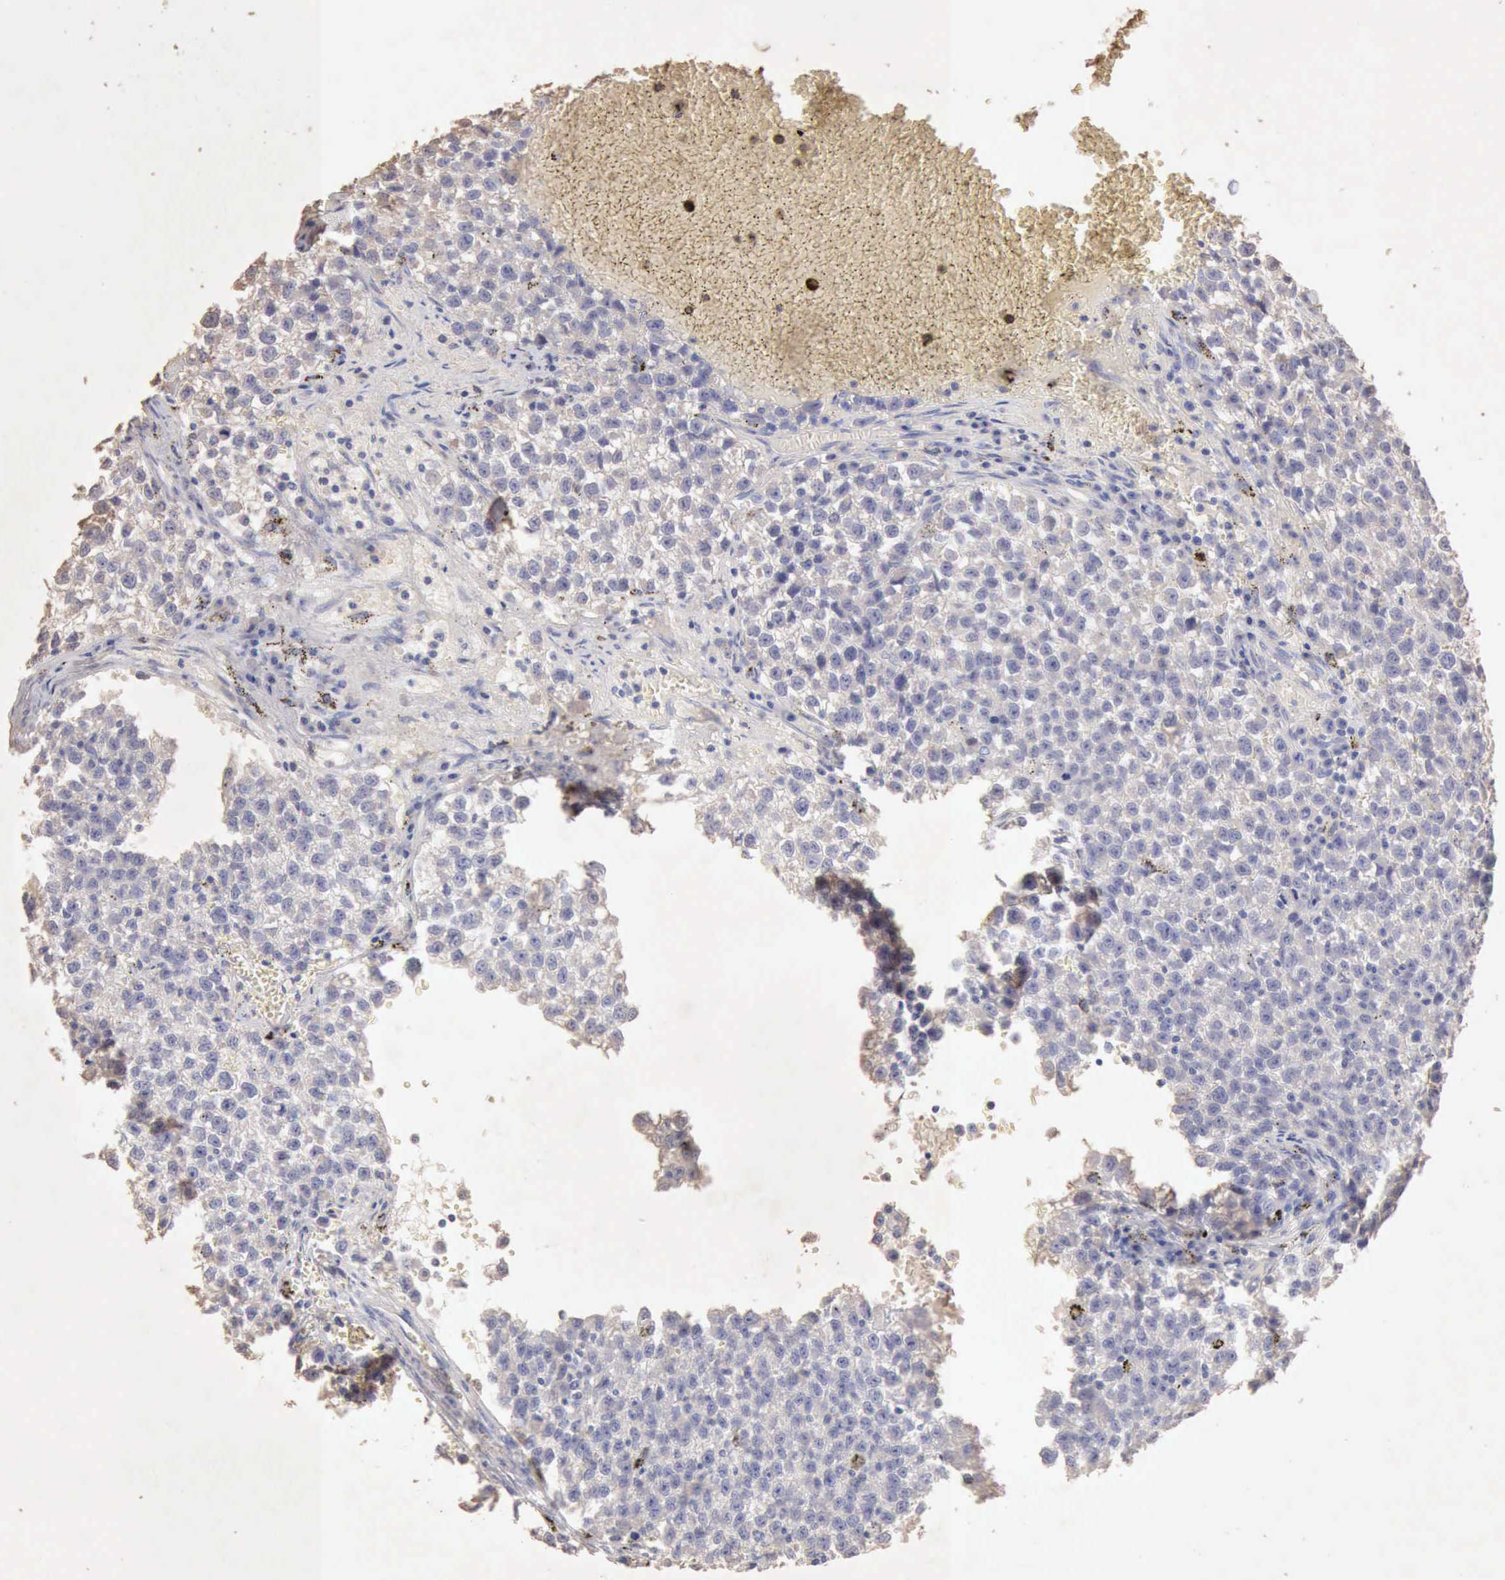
{"staining": {"intensity": "negative", "quantity": "none", "location": "none"}, "tissue": "testis cancer", "cell_type": "Tumor cells", "image_type": "cancer", "snomed": [{"axis": "morphology", "description": "Seminoma, NOS"}, {"axis": "topography", "description": "Testis"}], "caption": "This is an immunohistochemistry photomicrograph of testis seminoma. There is no expression in tumor cells.", "gene": "KRT6B", "patient": {"sex": "male", "age": 35}}